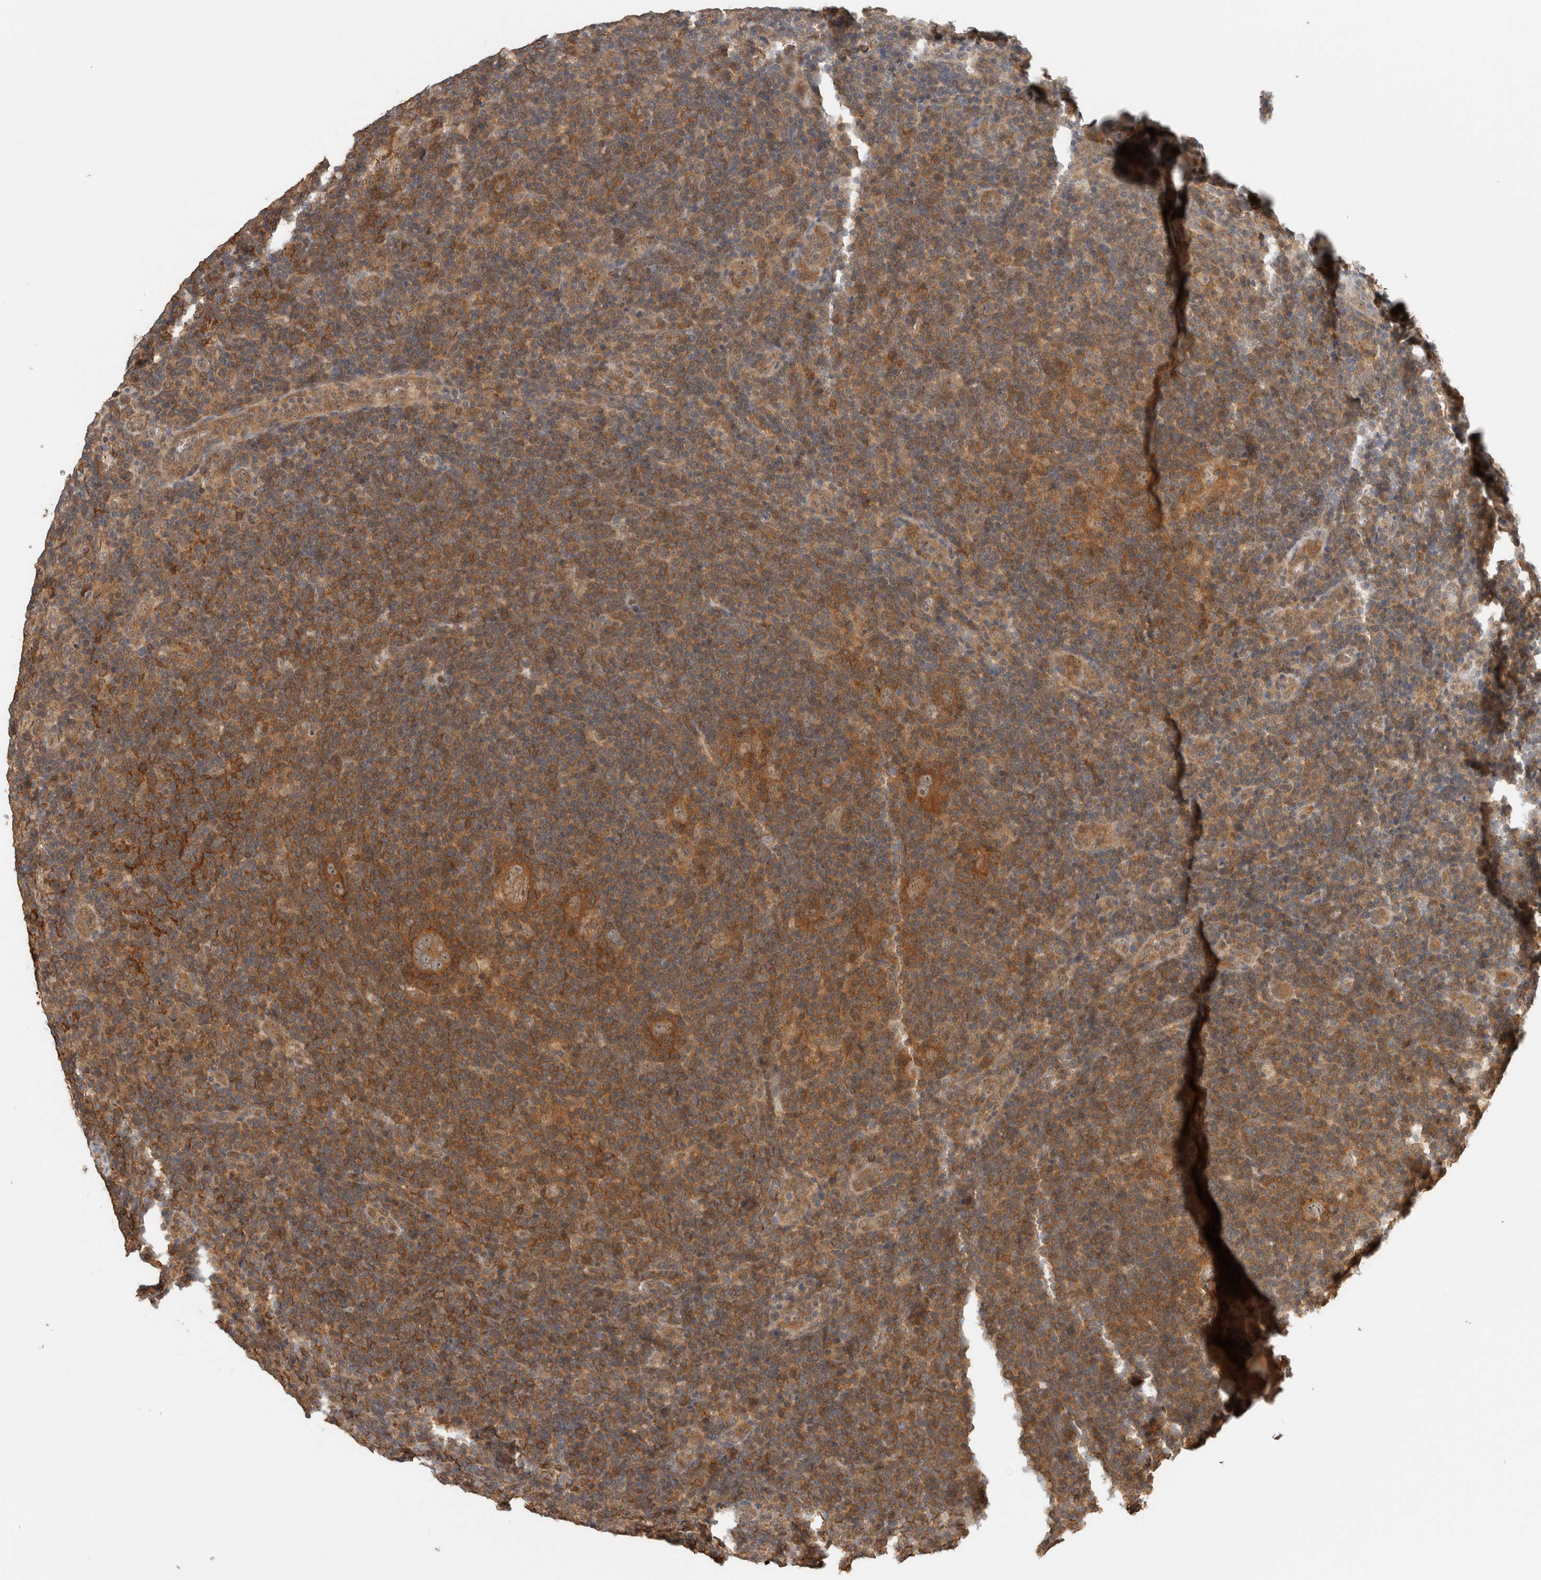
{"staining": {"intensity": "moderate", "quantity": "25%-75%", "location": "cytoplasmic/membranous"}, "tissue": "lymphoma", "cell_type": "Tumor cells", "image_type": "cancer", "snomed": [{"axis": "morphology", "description": "Hodgkin's disease, NOS"}, {"axis": "topography", "description": "Lymph node"}], "caption": "Tumor cells demonstrate moderate cytoplasmic/membranous positivity in about 25%-75% of cells in lymphoma.", "gene": "PFDN4", "patient": {"sex": "female", "age": 57}}